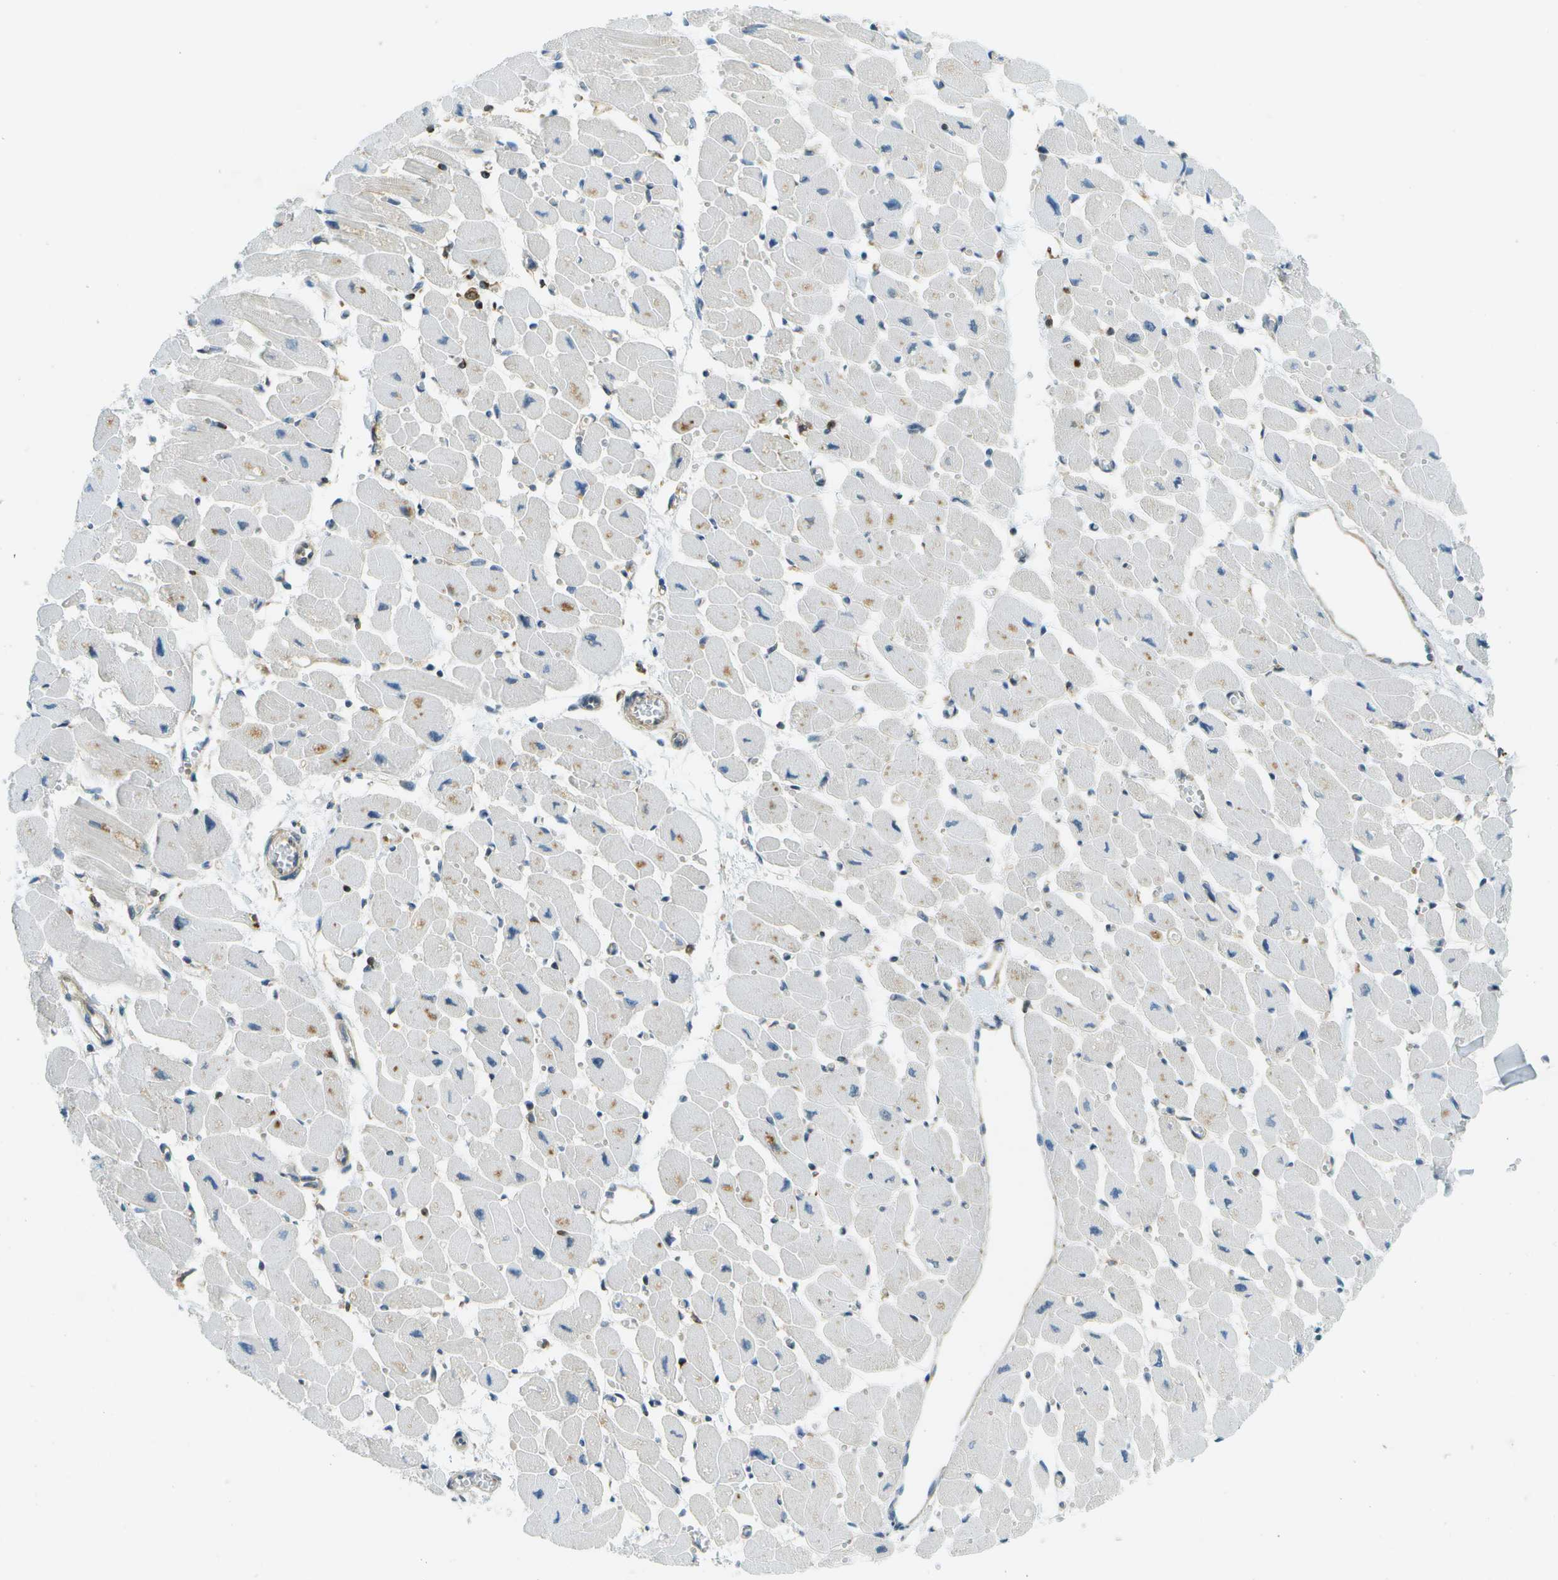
{"staining": {"intensity": "weak", "quantity": "<25%", "location": "cytoplasmic/membranous"}, "tissue": "heart muscle", "cell_type": "Cardiomyocytes", "image_type": "normal", "snomed": [{"axis": "morphology", "description": "Normal tissue, NOS"}, {"axis": "topography", "description": "Heart"}], "caption": "High power microscopy histopathology image of an IHC histopathology image of normal heart muscle, revealing no significant positivity in cardiomyocytes.", "gene": "TMTC1", "patient": {"sex": "female", "age": 54}}